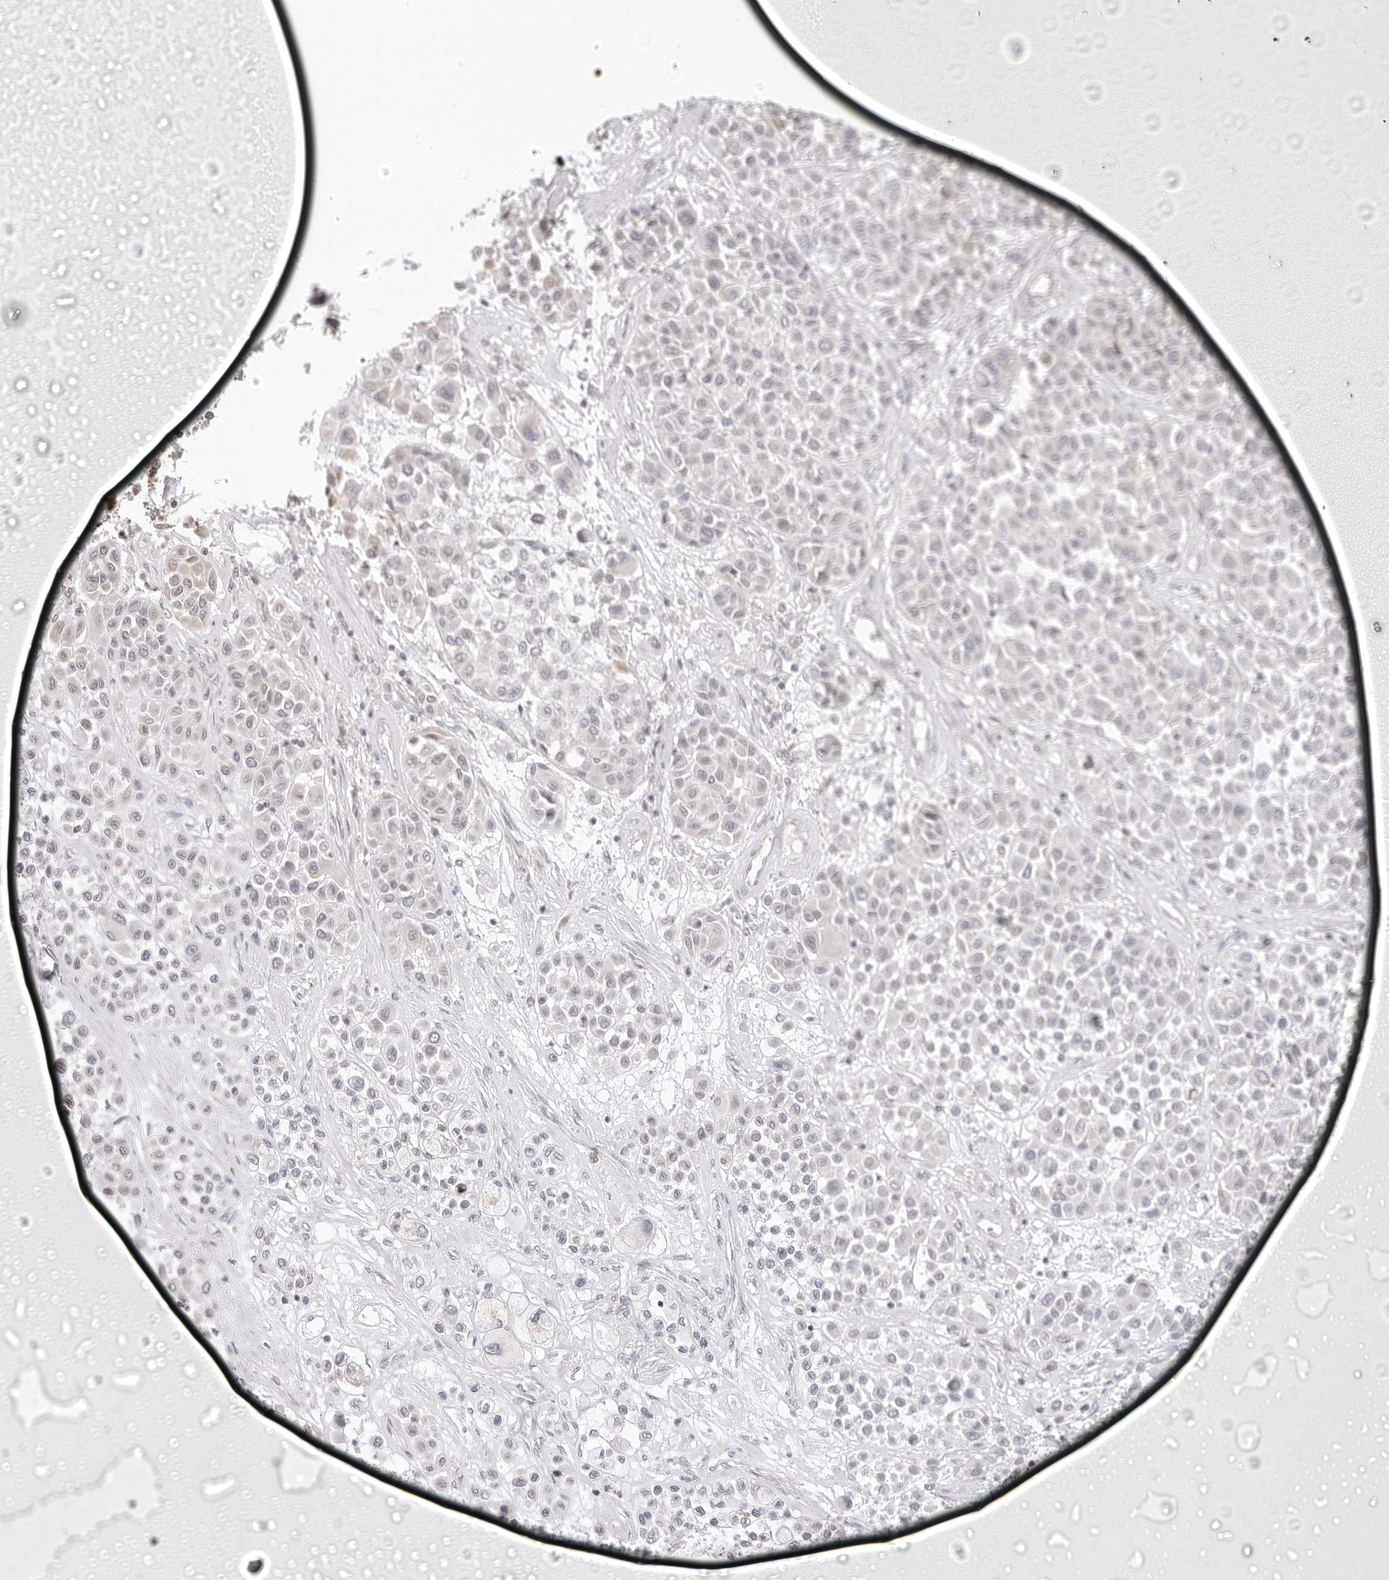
{"staining": {"intensity": "negative", "quantity": "none", "location": "none"}, "tissue": "melanoma", "cell_type": "Tumor cells", "image_type": "cancer", "snomed": [{"axis": "morphology", "description": "Malignant melanoma, Metastatic site"}, {"axis": "topography", "description": "Soft tissue"}], "caption": "The histopathology image exhibits no staining of tumor cells in melanoma.", "gene": "FDPS", "patient": {"sex": "male", "age": 41}}